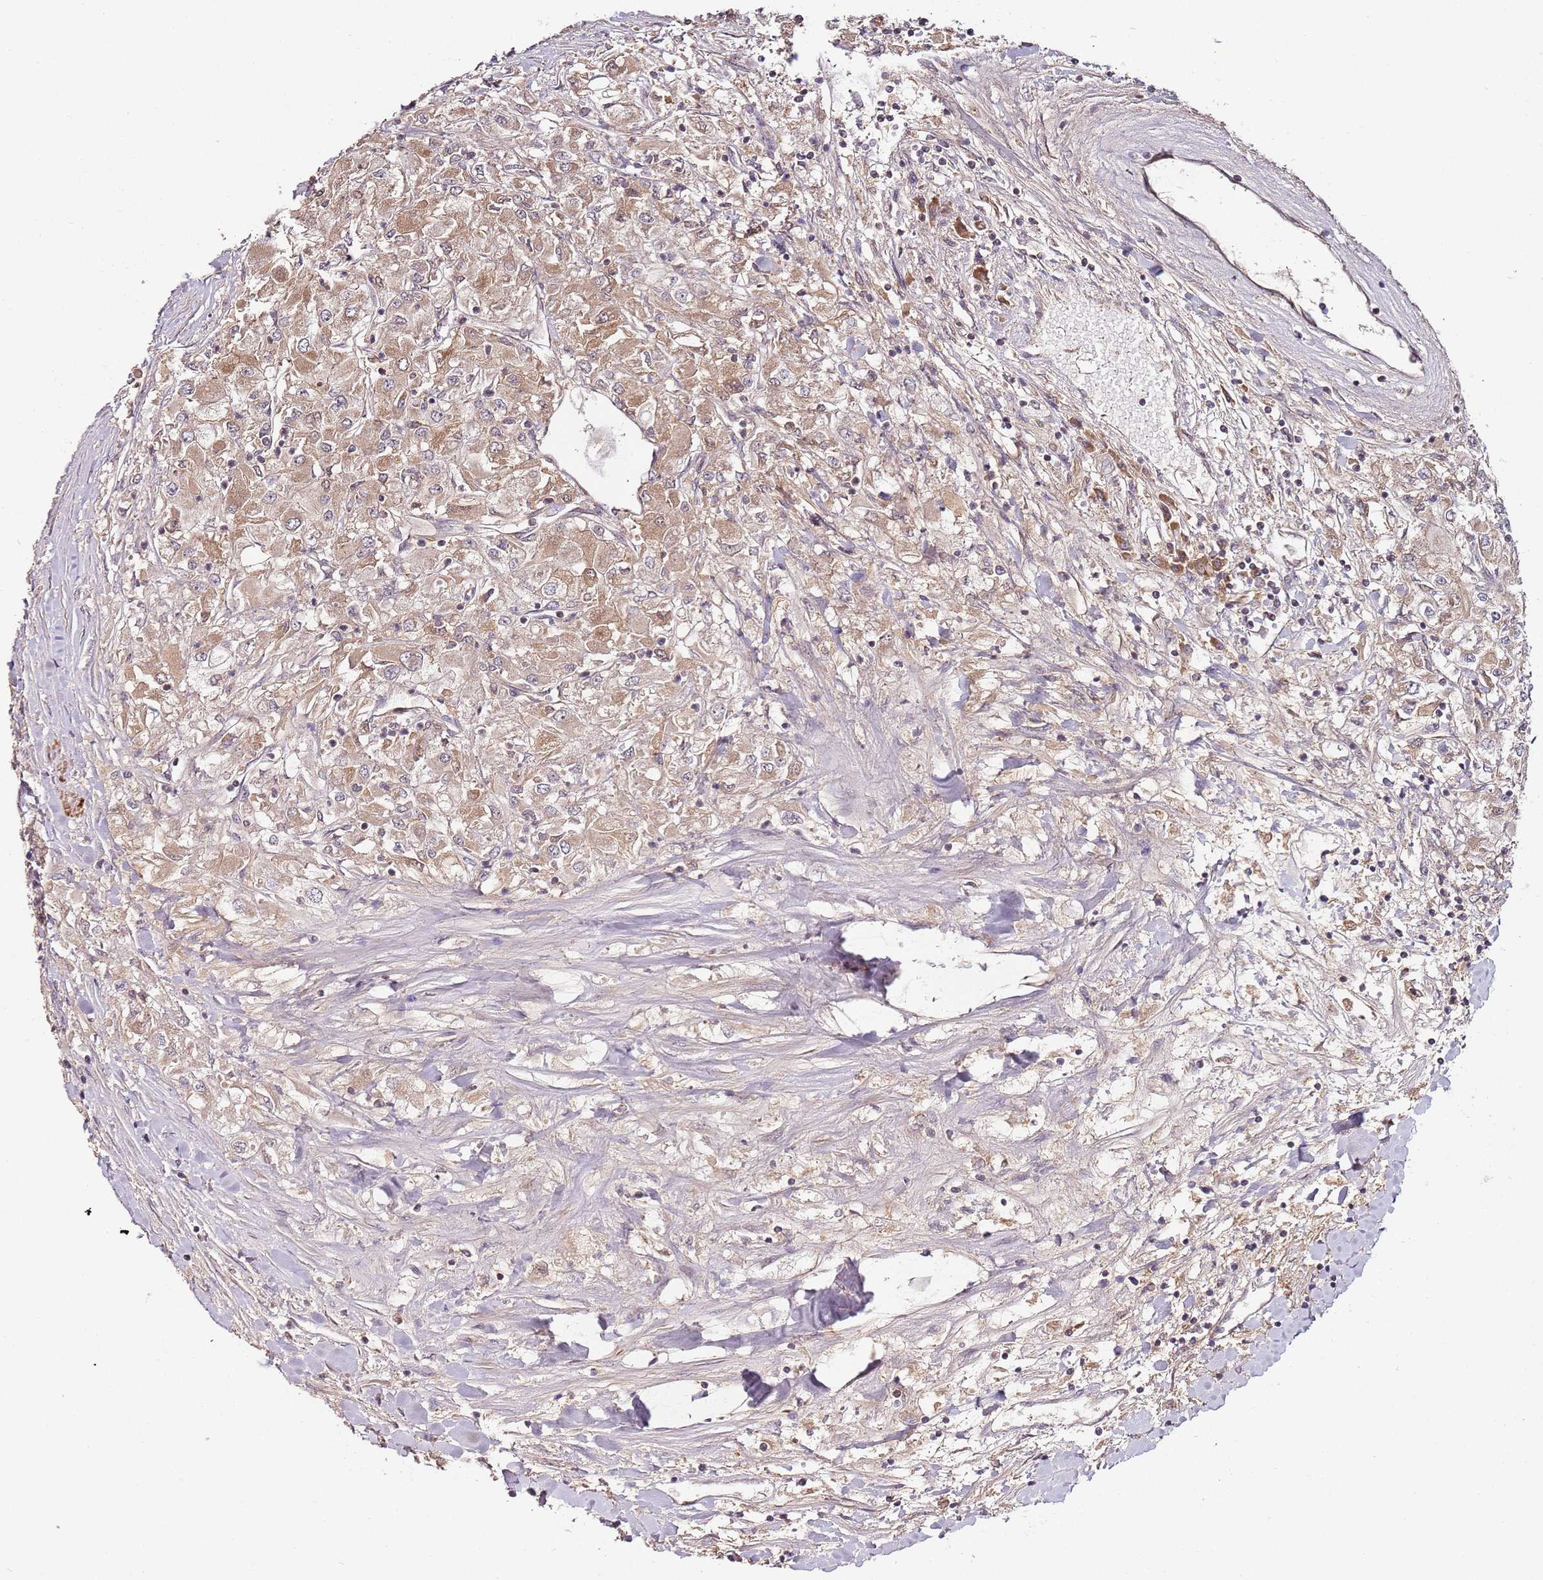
{"staining": {"intensity": "moderate", "quantity": "25%-75%", "location": "cytoplasmic/membranous"}, "tissue": "renal cancer", "cell_type": "Tumor cells", "image_type": "cancer", "snomed": [{"axis": "morphology", "description": "Adenocarcinoma, NOS"}, {"axis": "topography", "description": "Kidney"}], "caption": "IHC of human renal adenocarcinoma exhibits medium levels of moderate cytoplasmic/membranous staining in about 25%-75% of tumor cells.", "gene": "LIN37", "patient": {"sex": "male", "age": 80}}